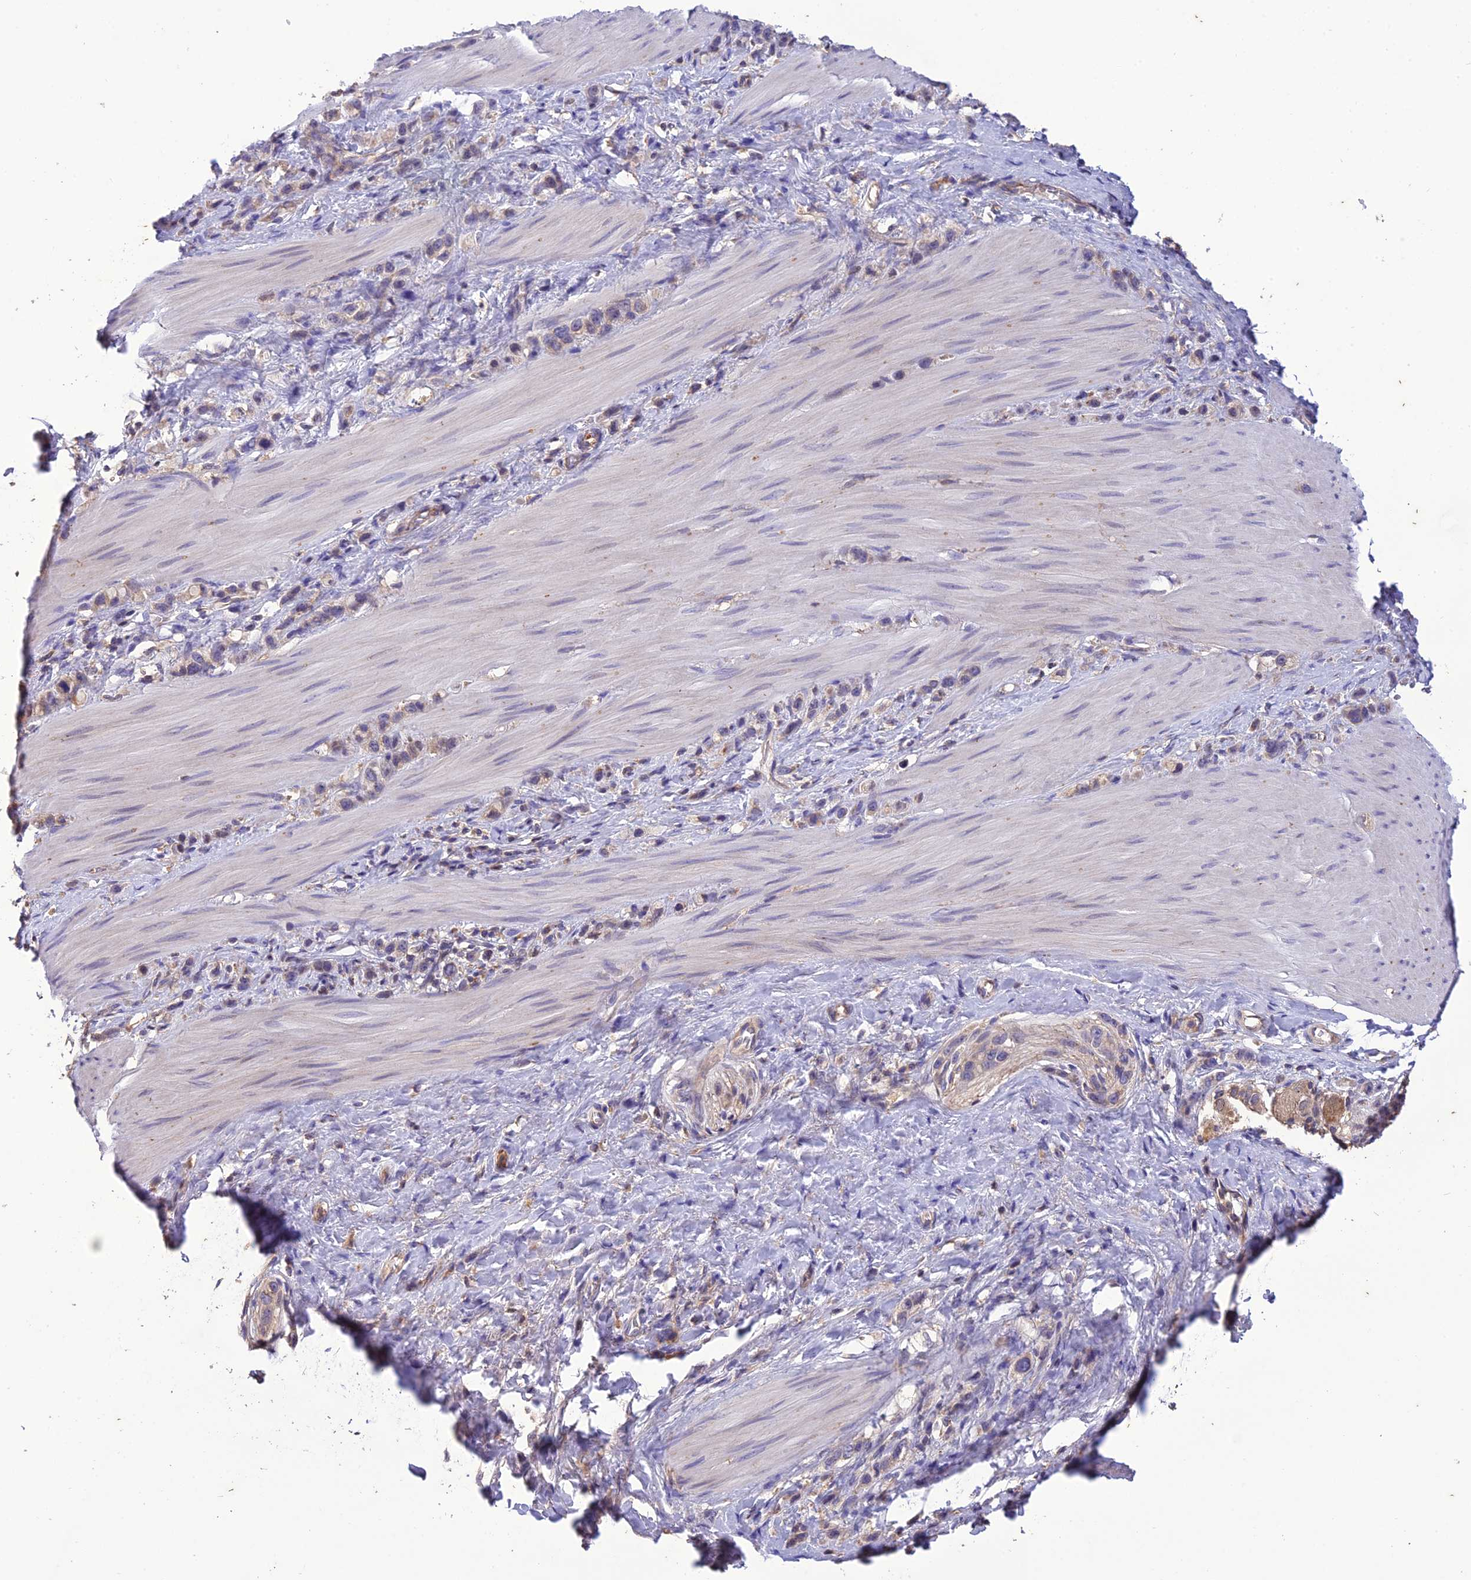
{"staining": {"intensity": "weak", "quantity": "<25%", "location": "cytoplasmic/membranous"}, "tissue": "stomach cancer", "cell_type": "Tumor cells", "image_type": "cancer", "snomed": [{"axis": "morphology", "description": "Adenocarcinoma, NOS"}, {"axis": "topography", "description": "Stomach"}], "caption": "The immunohistochemistry (IHC) histopathology image has no significant expression in tumor cells of stomach adenocarcinoma tissue. (DAB IHC with hematoxylin counter stain).", "gene": "MIOS", "patient": {"sex": "female", "age": 65}}